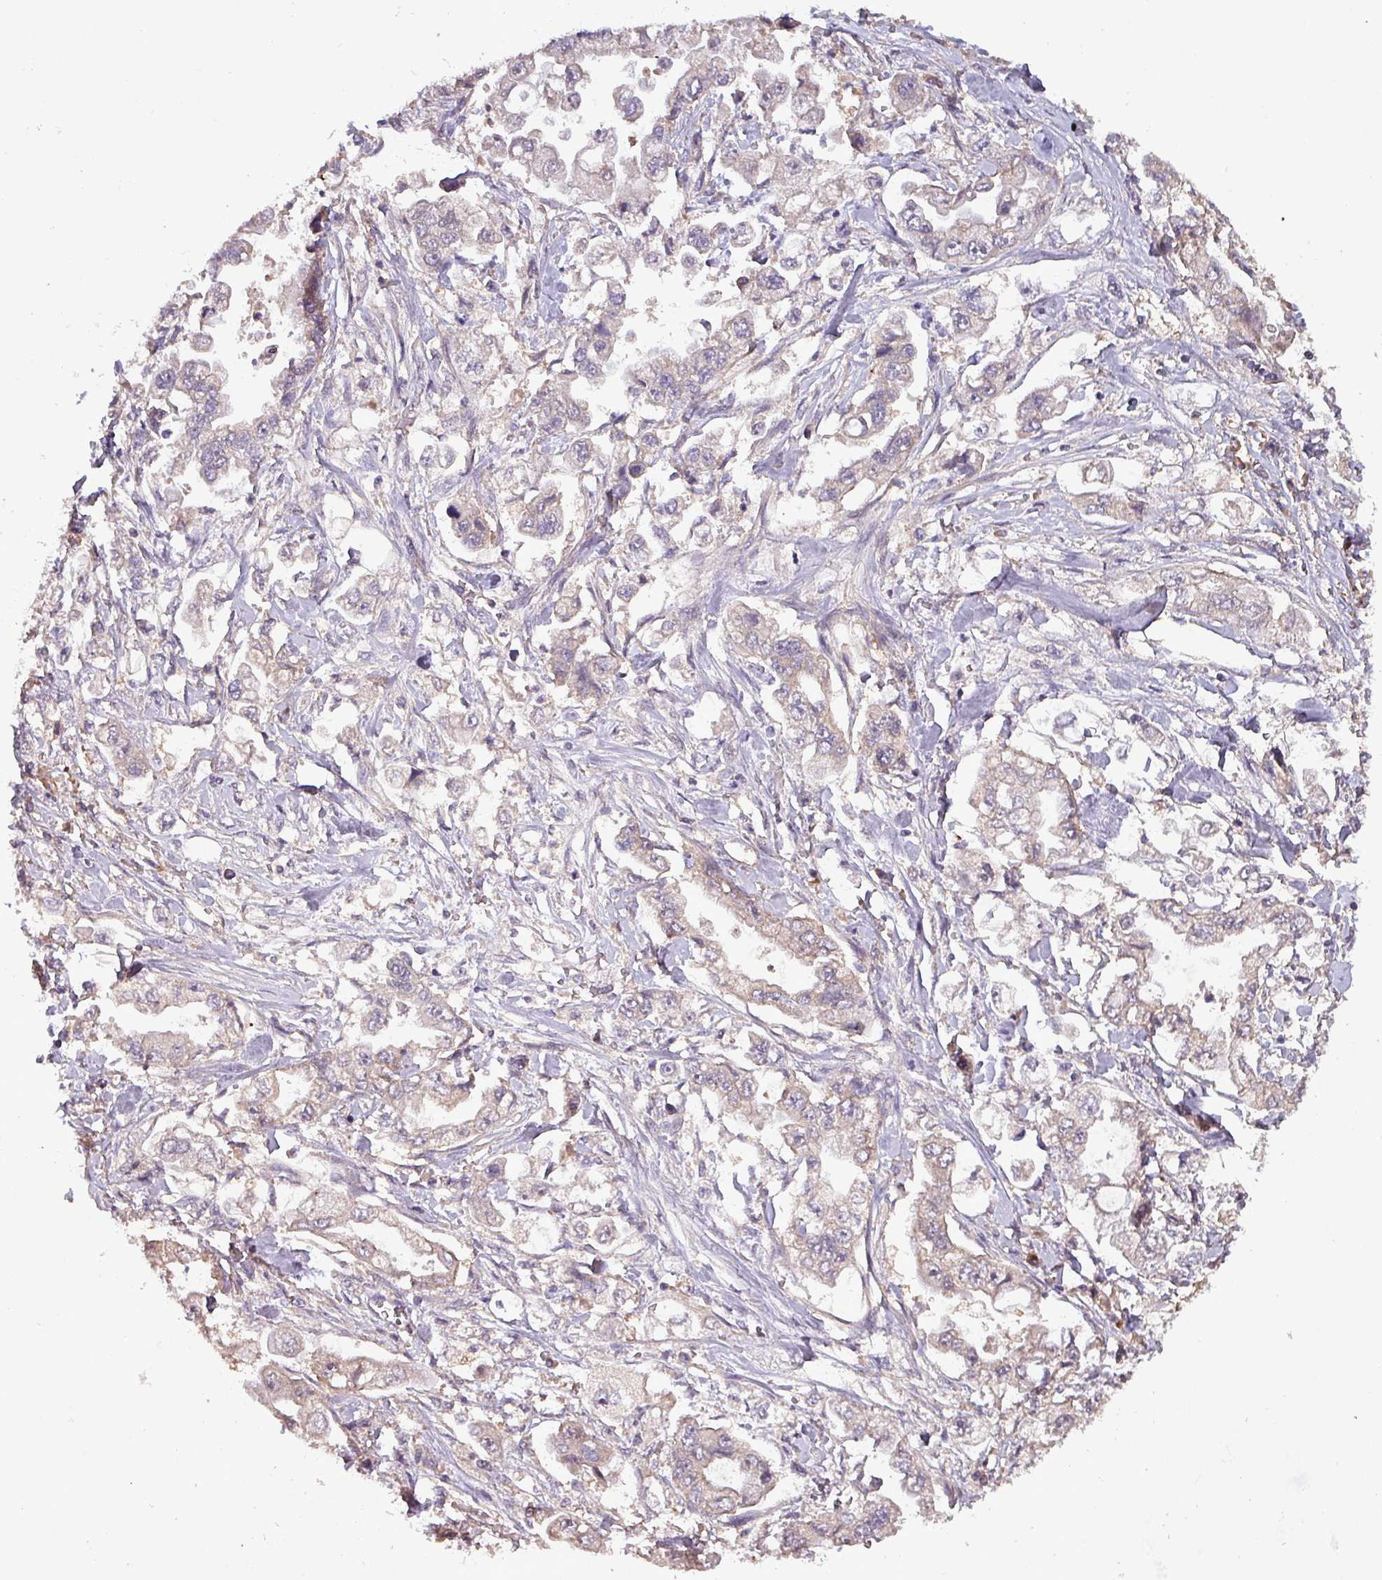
{"staining": {"intensity": "negative", "quantity": "none", "location": "none"}, "tissue": "stomach cancer", "cell_type": "Tumor cells", "image_type": "cancer", "snomed": [{"axis": "morphology", "description": "Adenocarcinoma, NOS"}, {"axis": "topography", "description": "Stomach"}], "caption": "A high-resolution micrograph shows IHC staining of stomach cancer, which reveals no significant positivity in tumor cells. The staining was performed using DAB (3,3'-diaminobenzidine) to visualize the protein expression in brown, while the nuclei were stained in blue with hematoxylin (Magnification: 20x).", "gene": "PAFAH1B2", "patient": {"sex": "male", "age": 62}}